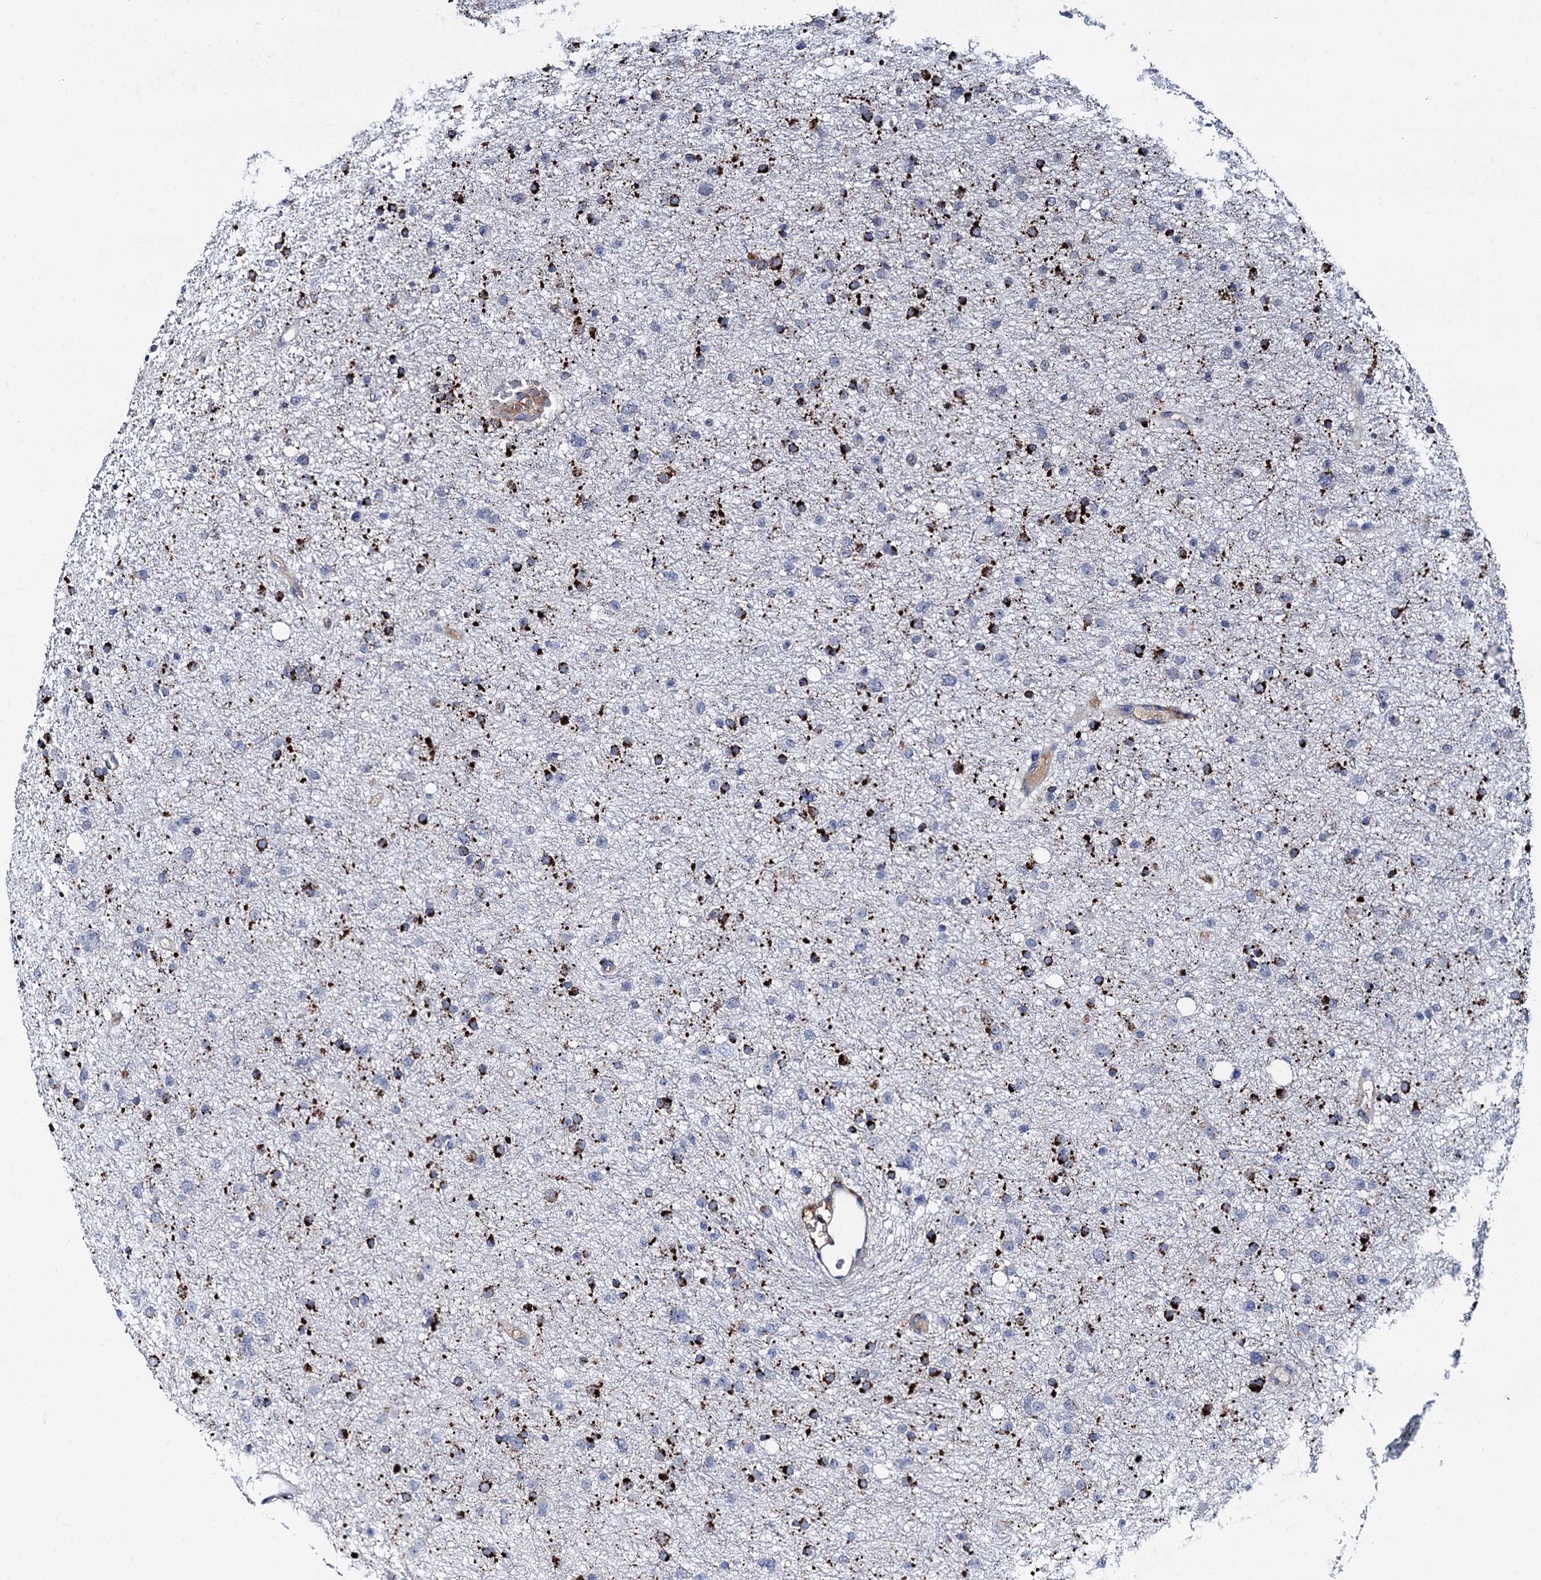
{"staining": {"intensity": "strong", "quantity": "<25%", "location": "cytoplasmic/membranous"}, "tissue": "glioma", "cell_type": "Tumor cells", "image_type": "cancer", "snomed": [{"axis": "morphology", "description": "Glioma, malignant, Low grade"}, {"axis": "topography", "description": "Cerebral cortex"}], "caption": "Immunohistochemical staining of malignant glioma (low-grade) reveals medium levels of strong cytoplasmic/membranous protein positivity in about <25% of tumor cells. The staining is performed using DAB brown chromogen to label protein expression. The nuclei are counter-stained blue using hematoxylin.", "gene": "APOD", "patient": {"sex": "female", "age": 39}}